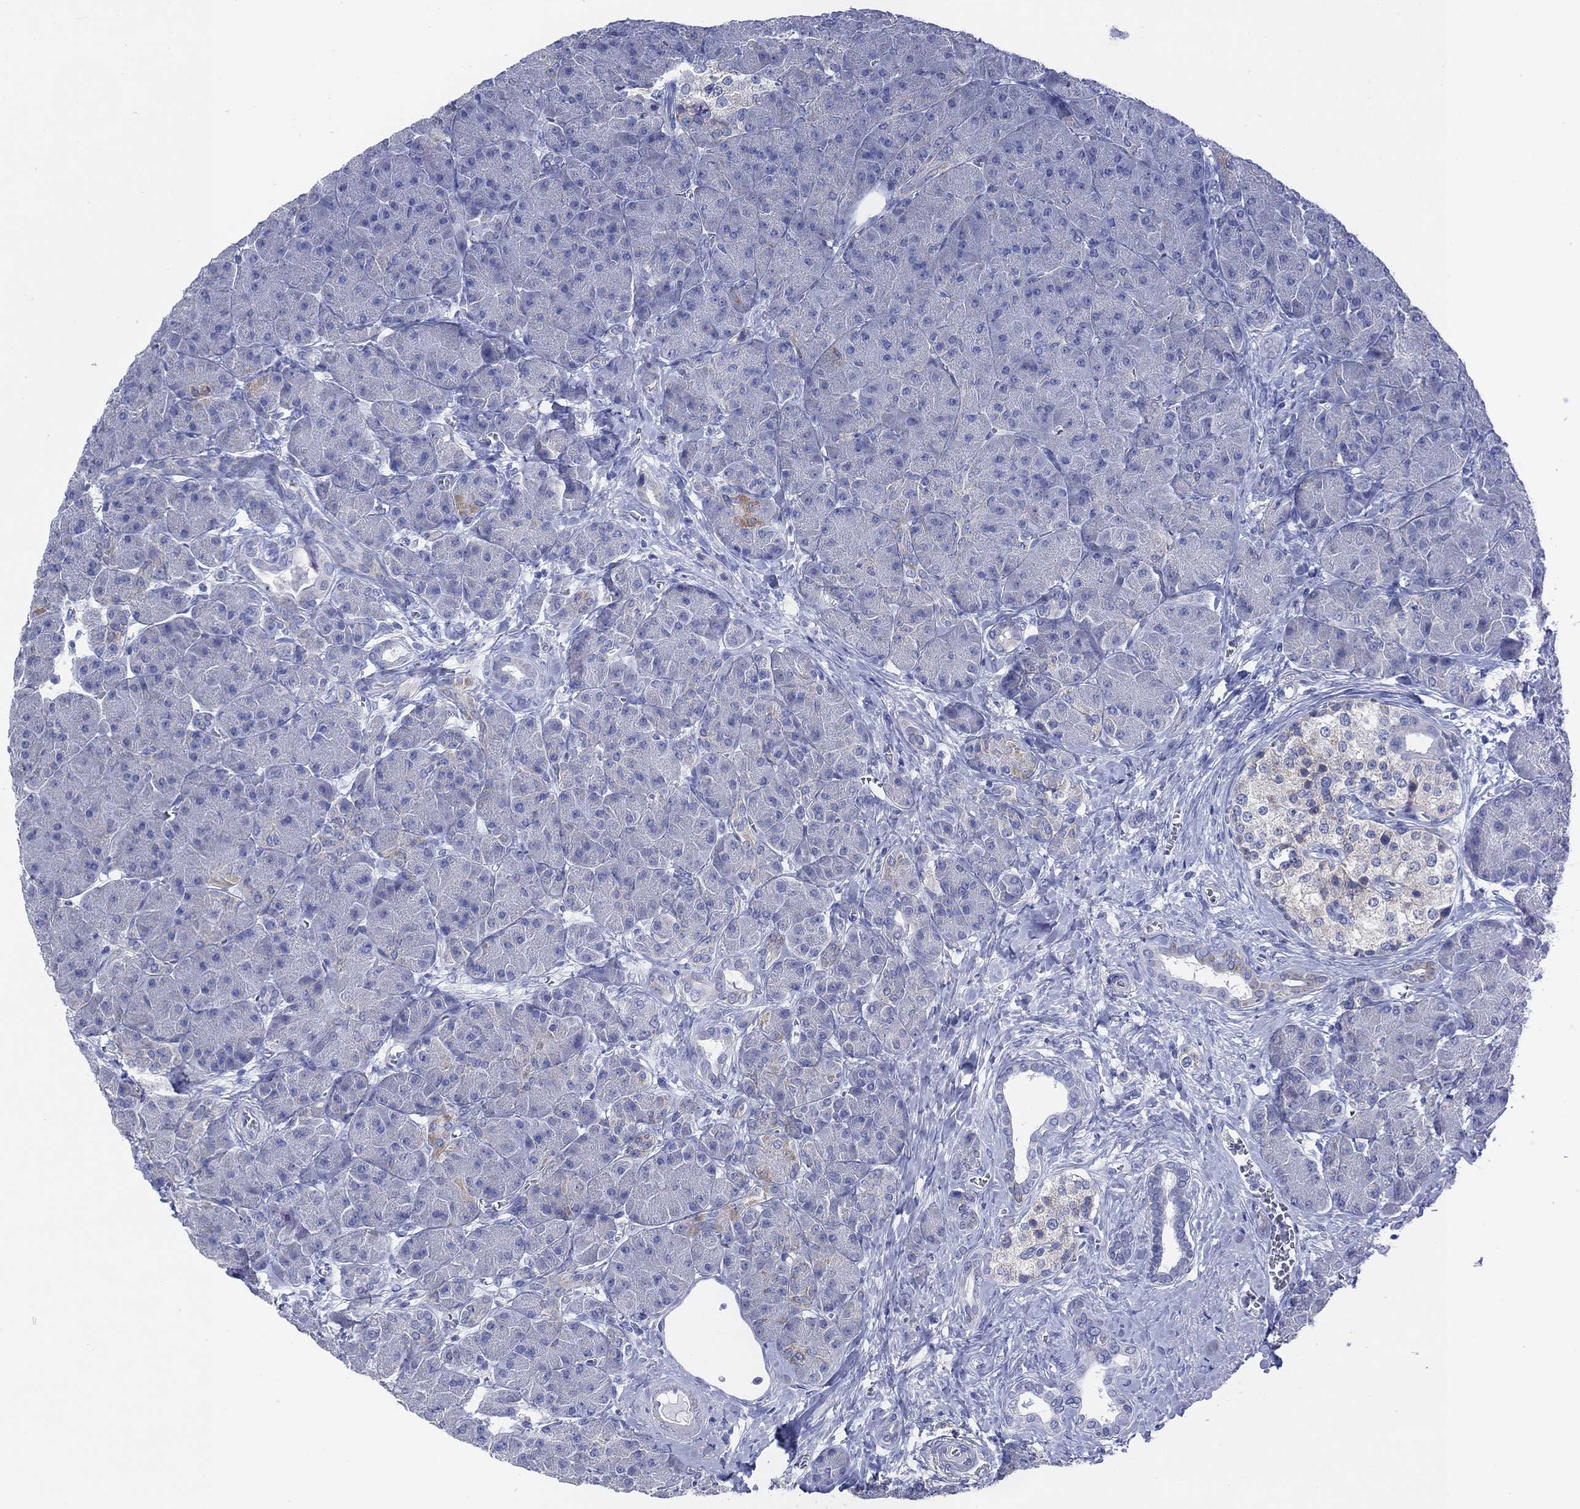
{"staining": {"intensity": "weak", "quantity": "<25%", "location": "cytoplasmic/membranous"}, "tissue": "pancreas", "cell_type": "Exocrine glandular cells", "image_type": "normal", "snomed": [{"axis": "morphology", "description": "Normal tissue, NOS"}, {"axis": "topography", "description": "Pancreas"}], "caption": "This is an immunohistochemistry (IHC) image of benign human pancreas. There is no expression in exocrine glandular cells.", "gene": "SCCPDH", "patient": {"sex": "male", "age": 61}}